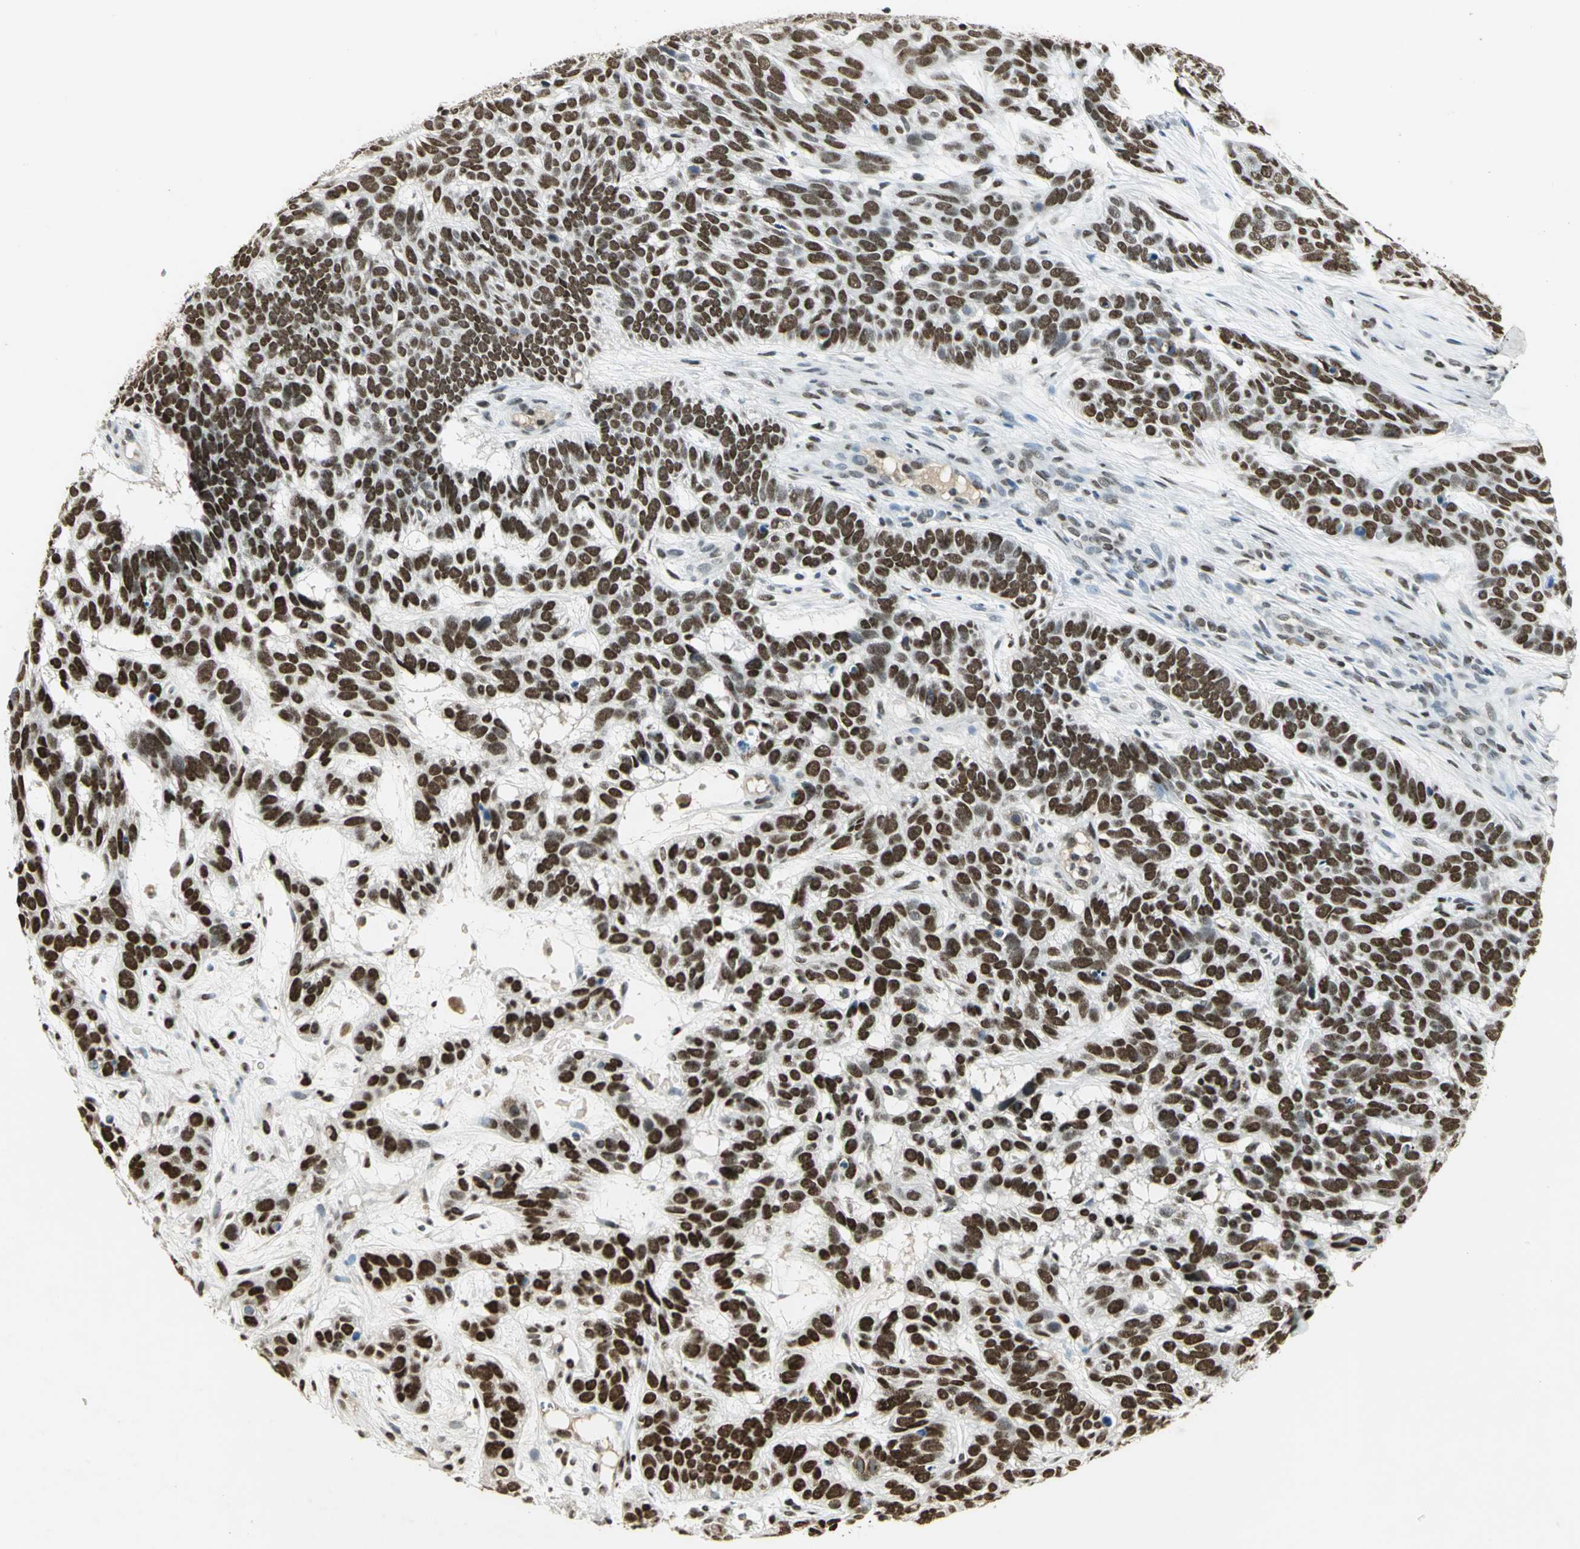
{"staining": {"intensity": "strong", "quantity": ">75%", "location": "nuclear"}, "tissue": "skin cancer", "cell_type": "Tumor cells", "image_type": "cancer", "snomed": [{"axis": "morphology", "description": "Basal cell carcinoma"}, {"axis": "topography", "description": "Skin"}], "caption": "Immunohistochemistry (DAB) staining of human skin basal cell carcinoma shows strong nuclear protein expression in about >75% of tumor cells.", "gene": "AK6", "patient": {"sex": "male", "age": 87}}